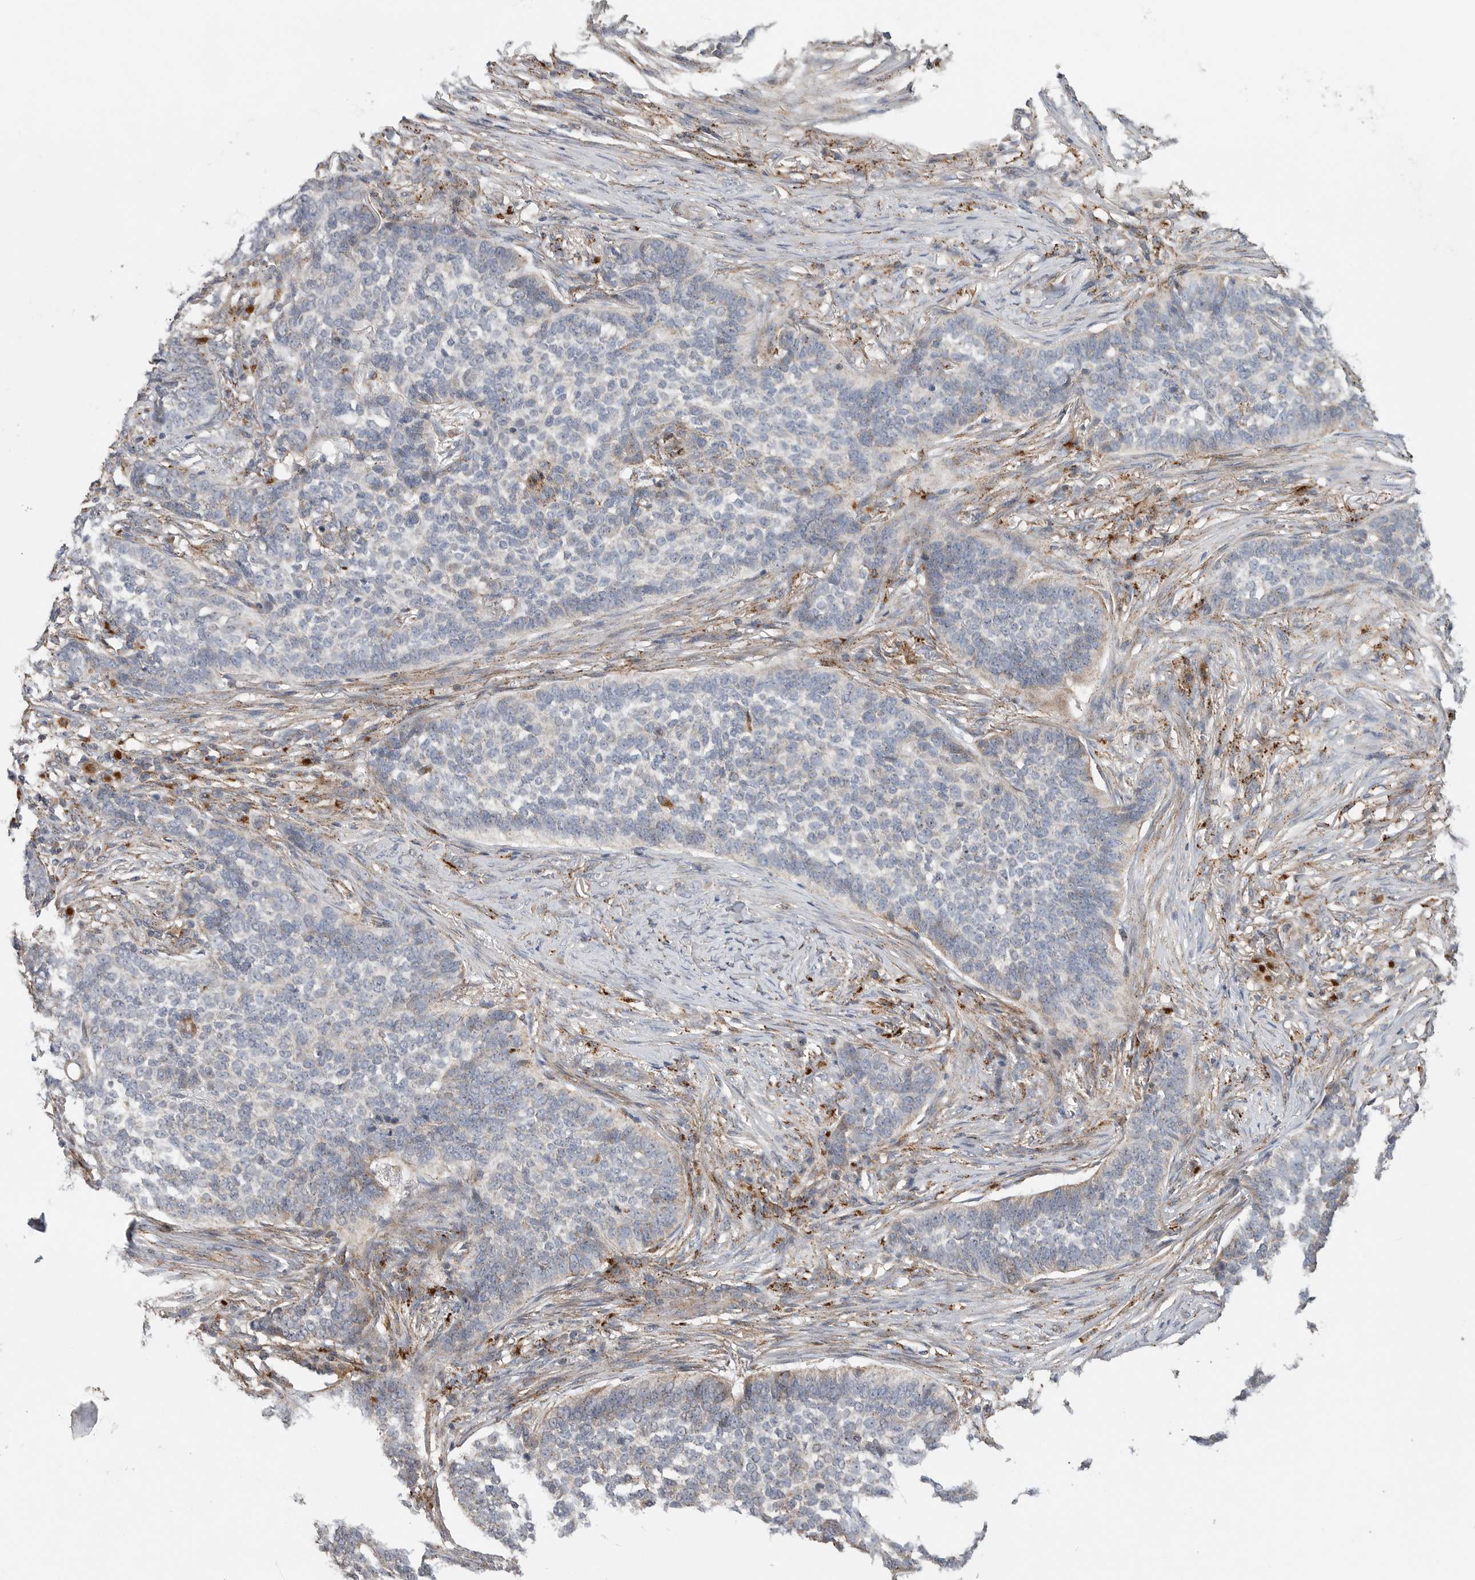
{"staining": {"intensity": "weak", "quantity": "<25%", "location": "cytoplasmic/membranous"}, "tissue": "skin cancer", "cell_type": "Tumor cells", "image_type": "cancer", "snomed": [{"axis": "morphology", "description": "Basal cell carcinoma"}, {"axis": "topography", "description": "Skin"}], "caption": "The IHC micrograph has no significant expression in tumor cells of basal cell carcinoma (skin) tissue.", "gene": "GALNS", "patient": {"sex": "male", "age": 85}}